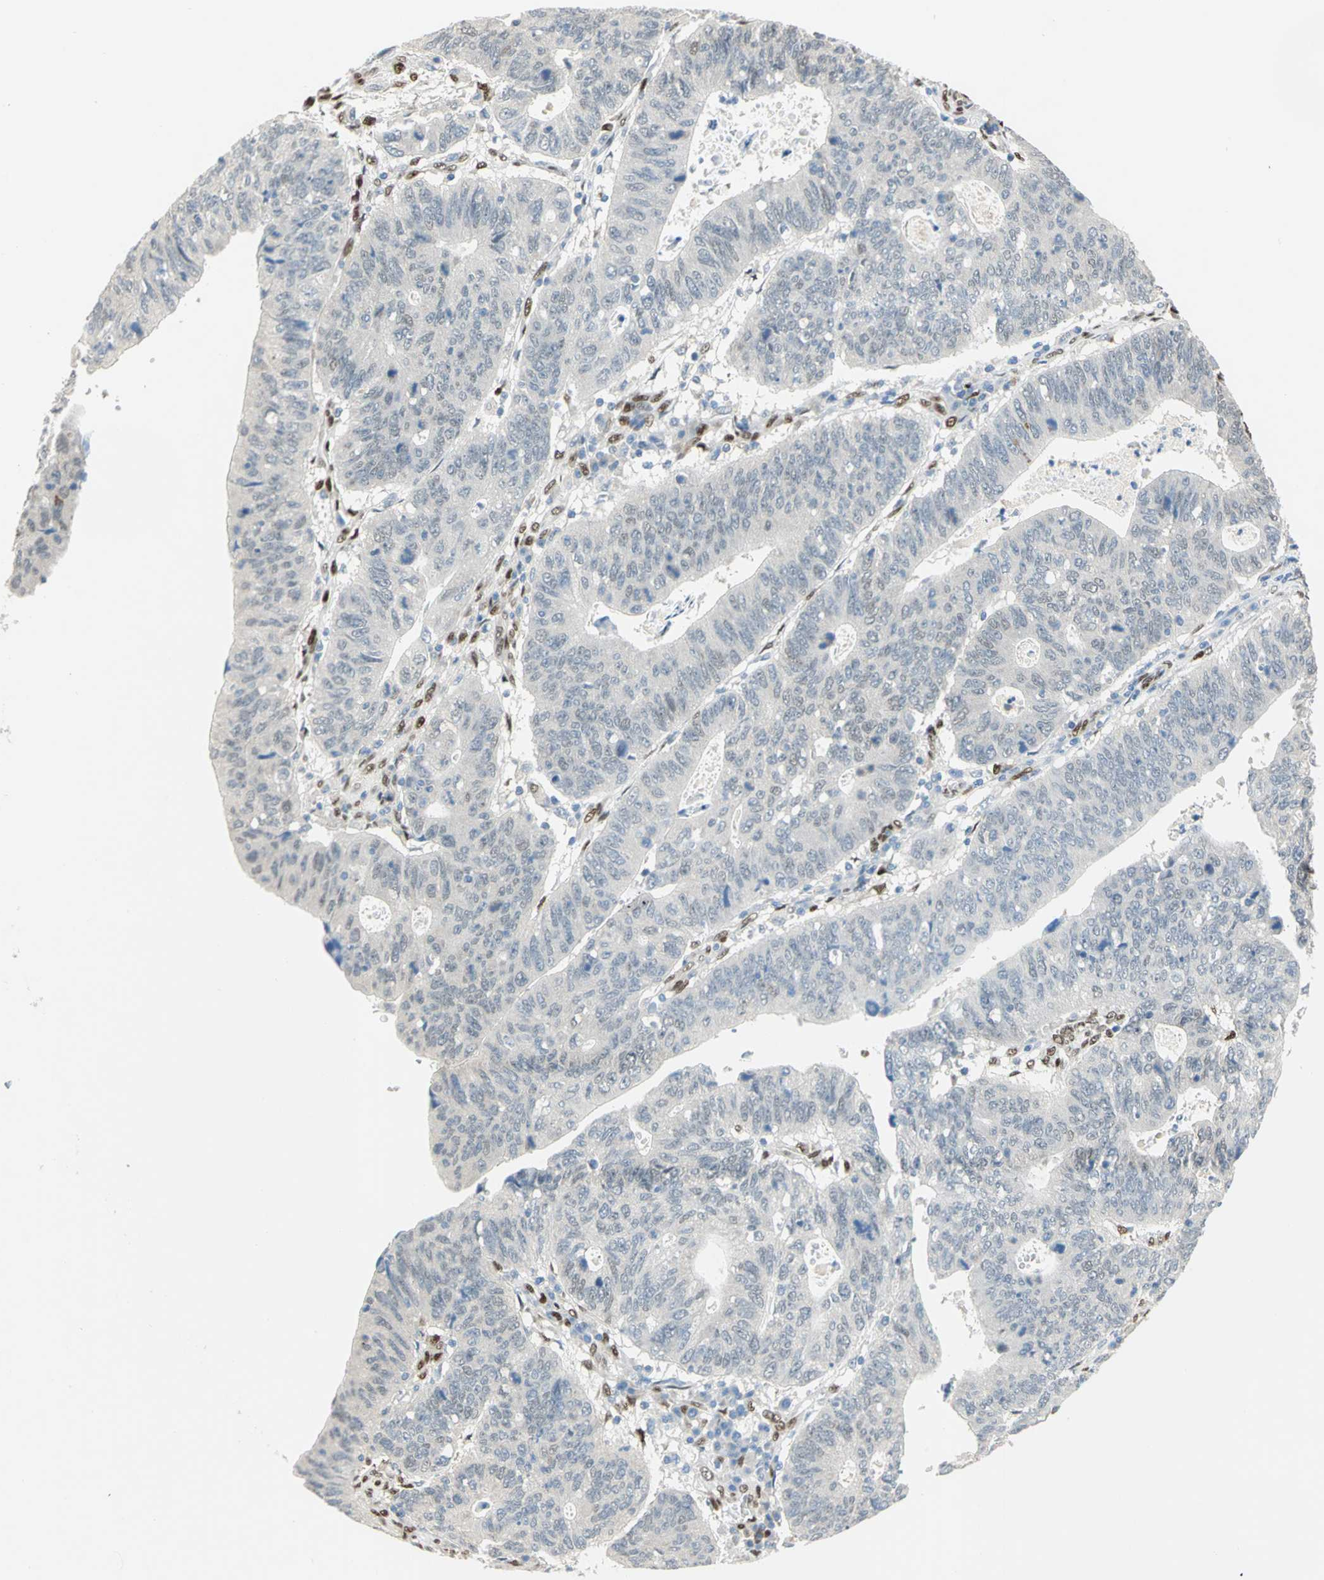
{"staining": {"intensity": "negative", "quantity": "none", "location": "none"}, "tissue": "stomach cancer", "cell_type": "Tumor cells", "image_type": "cancer", "snomed": [{"axis": "morphology", "description": "Adenocarcinoma, NOS"}, {"axis": "topography", "description": "Stomach"}], "caption": "IHC photomicrograph of neoplastic tissue: human stomach cancer (adenocarcinoma) stained with DAB (3,3'-diaminobenzidine) shows no significant protein staining in tumor cells.", "gene": "RBFOX2", "patient": {"sex": "male", "age": 59}}